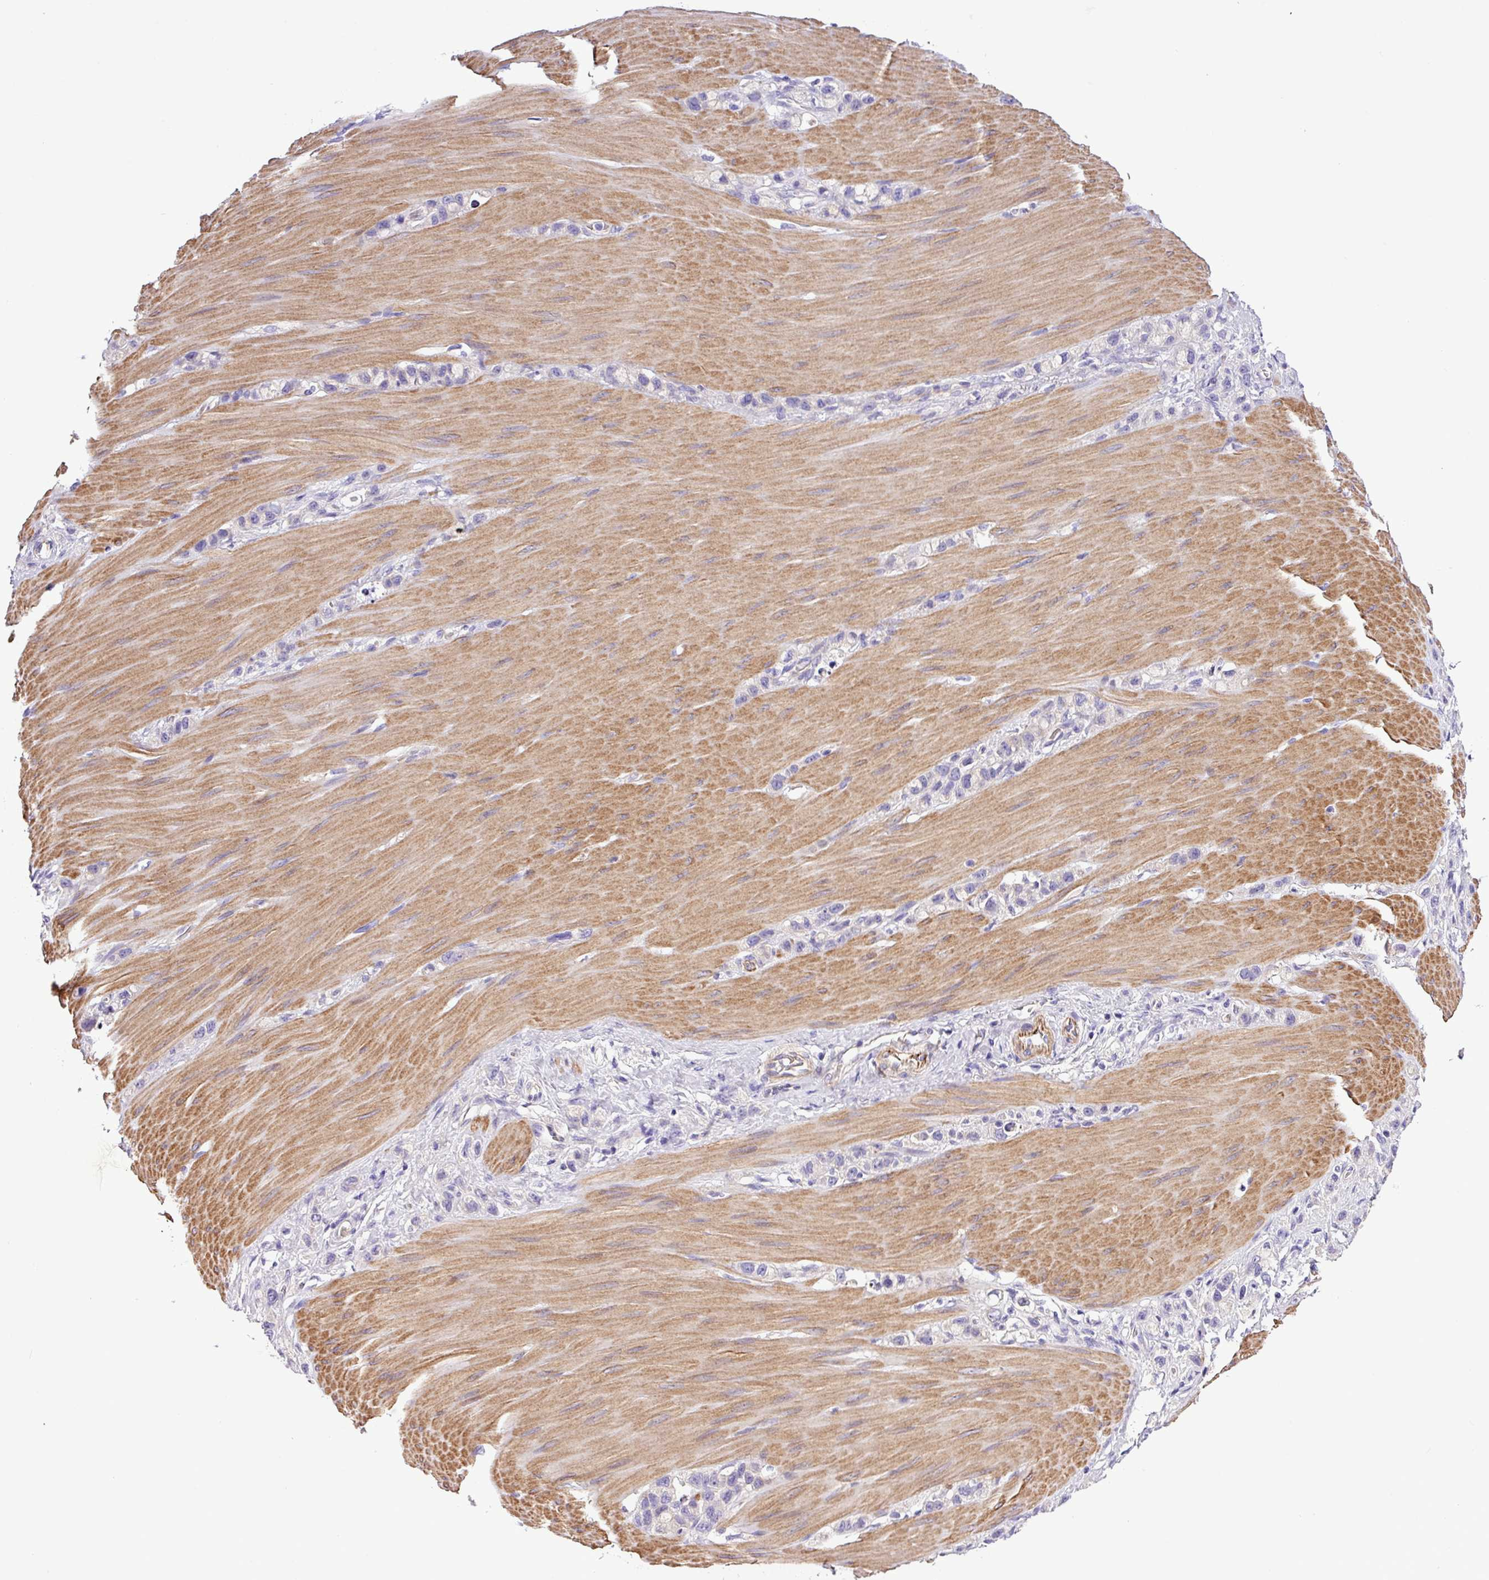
{"staining": {"intensity": "negative", "quantity": "none", "location": "none"}, "tissue": "stomach cancer", "cell_type": "Tumor cells", "image_type": "cancer", "snomed": [{"axis": "morphology", "description": "Adenocarcinoma, NOS"}, {"axis": "topography", "description": "Stomach"}], "caption": "Immunohistochemistry photomicrograph of neoplastic tissue: human stomach adenocarcinoma stained with DAB reveals no significant protein expression in tumor cells. (Brightfield microscopy of DAB (3,3'-diaminobenzidine) immunohistochemistry at high magnification).", "gene": "C11orf91", "patient": {"sex": "female", "age": 65}}